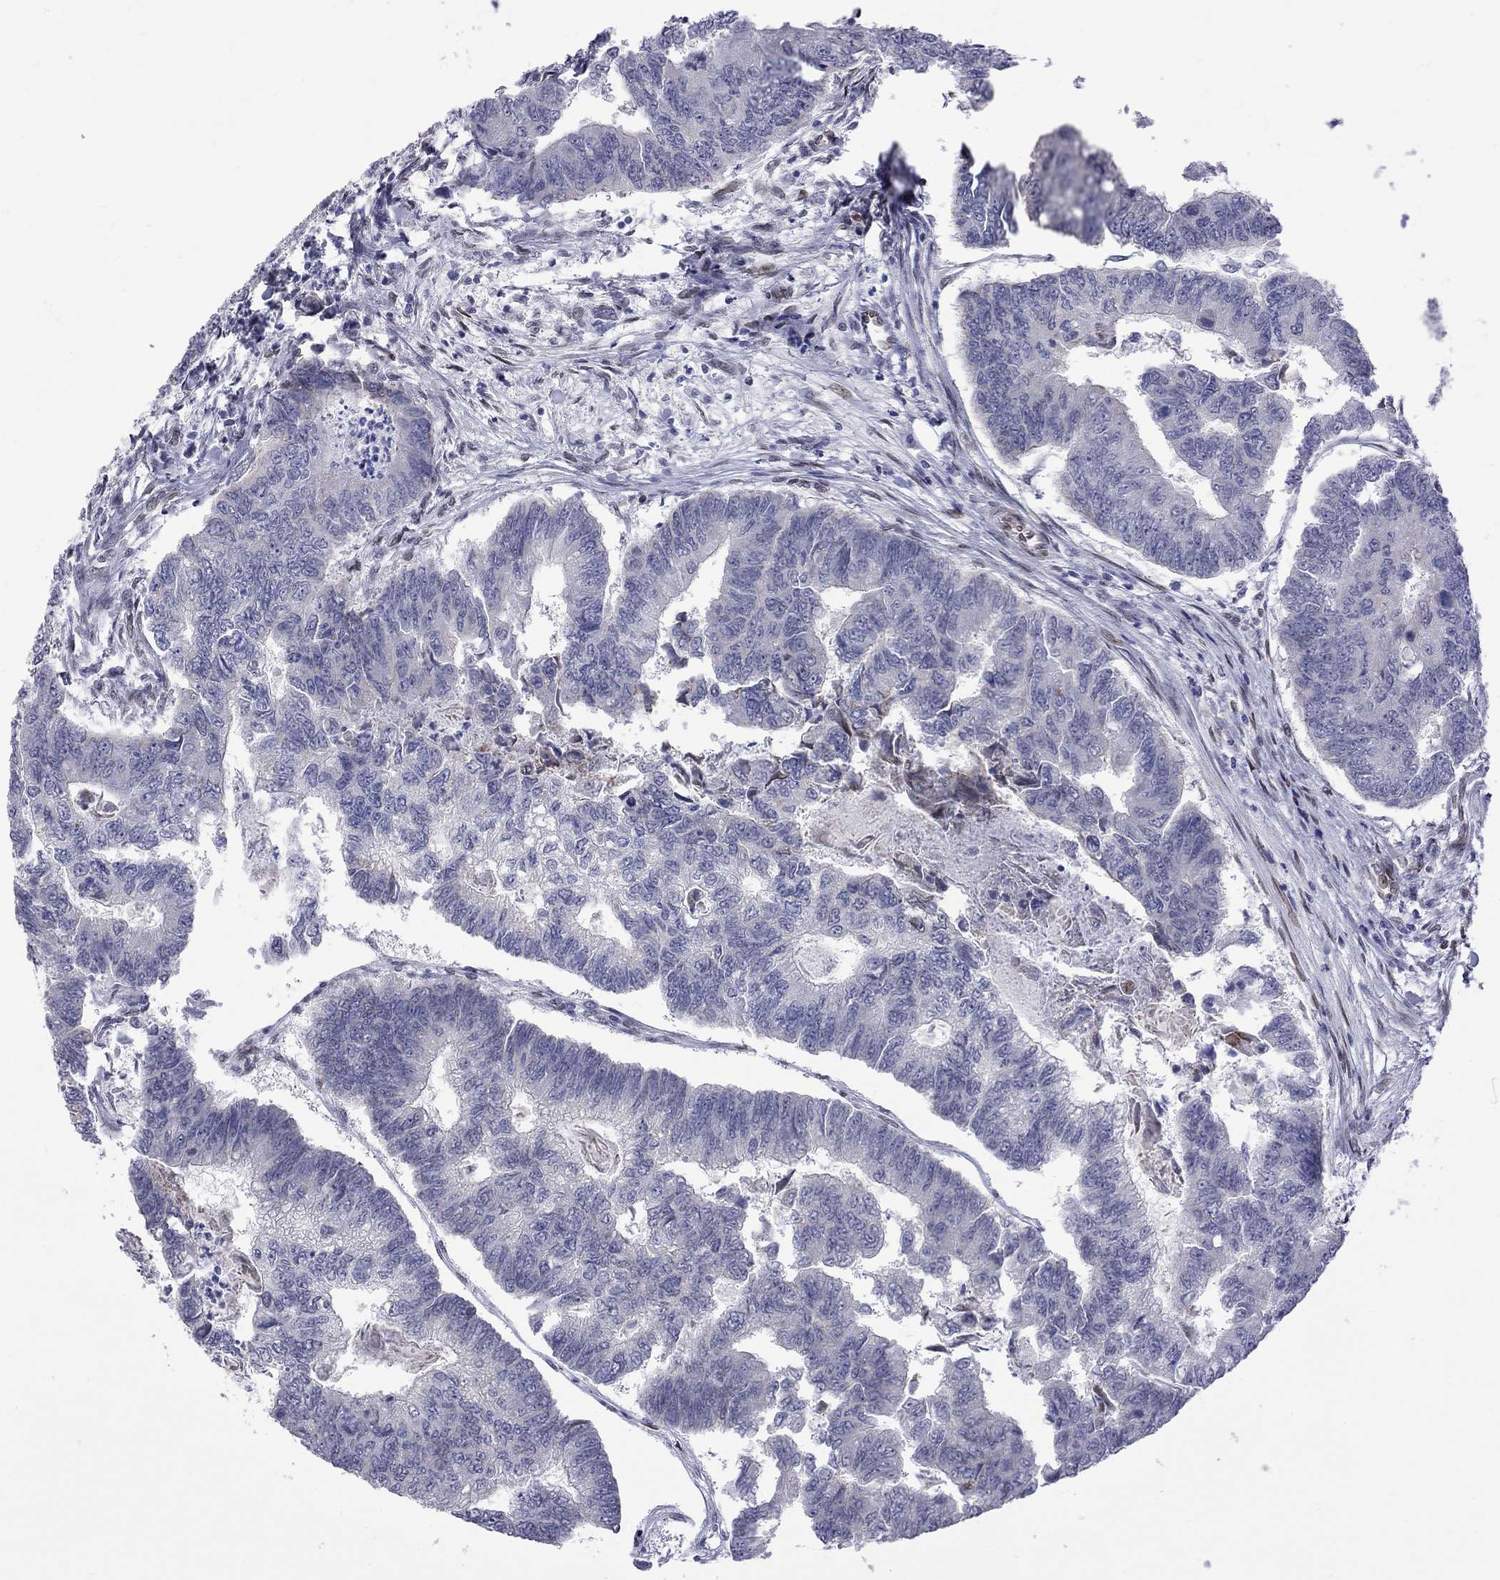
{"staining": {"intensity": "negative", "quantity": "none", "location": "none"}, "tissue": "colorectal cancer", "cell_type": "Tumor cells", "image_type": "cancer", "snomed": [{"axis": "morphology", "description": "Adenocarcinoma, NOS"}, {"axis": "topography", "description": "Colon"}], "caption": "Immunohistochemical staining of colorectal adenocarcinoma displays no significant staining in tumor cells.", "gene": "CLTCL1", "patient": {"sex": "female", "age": 65}}